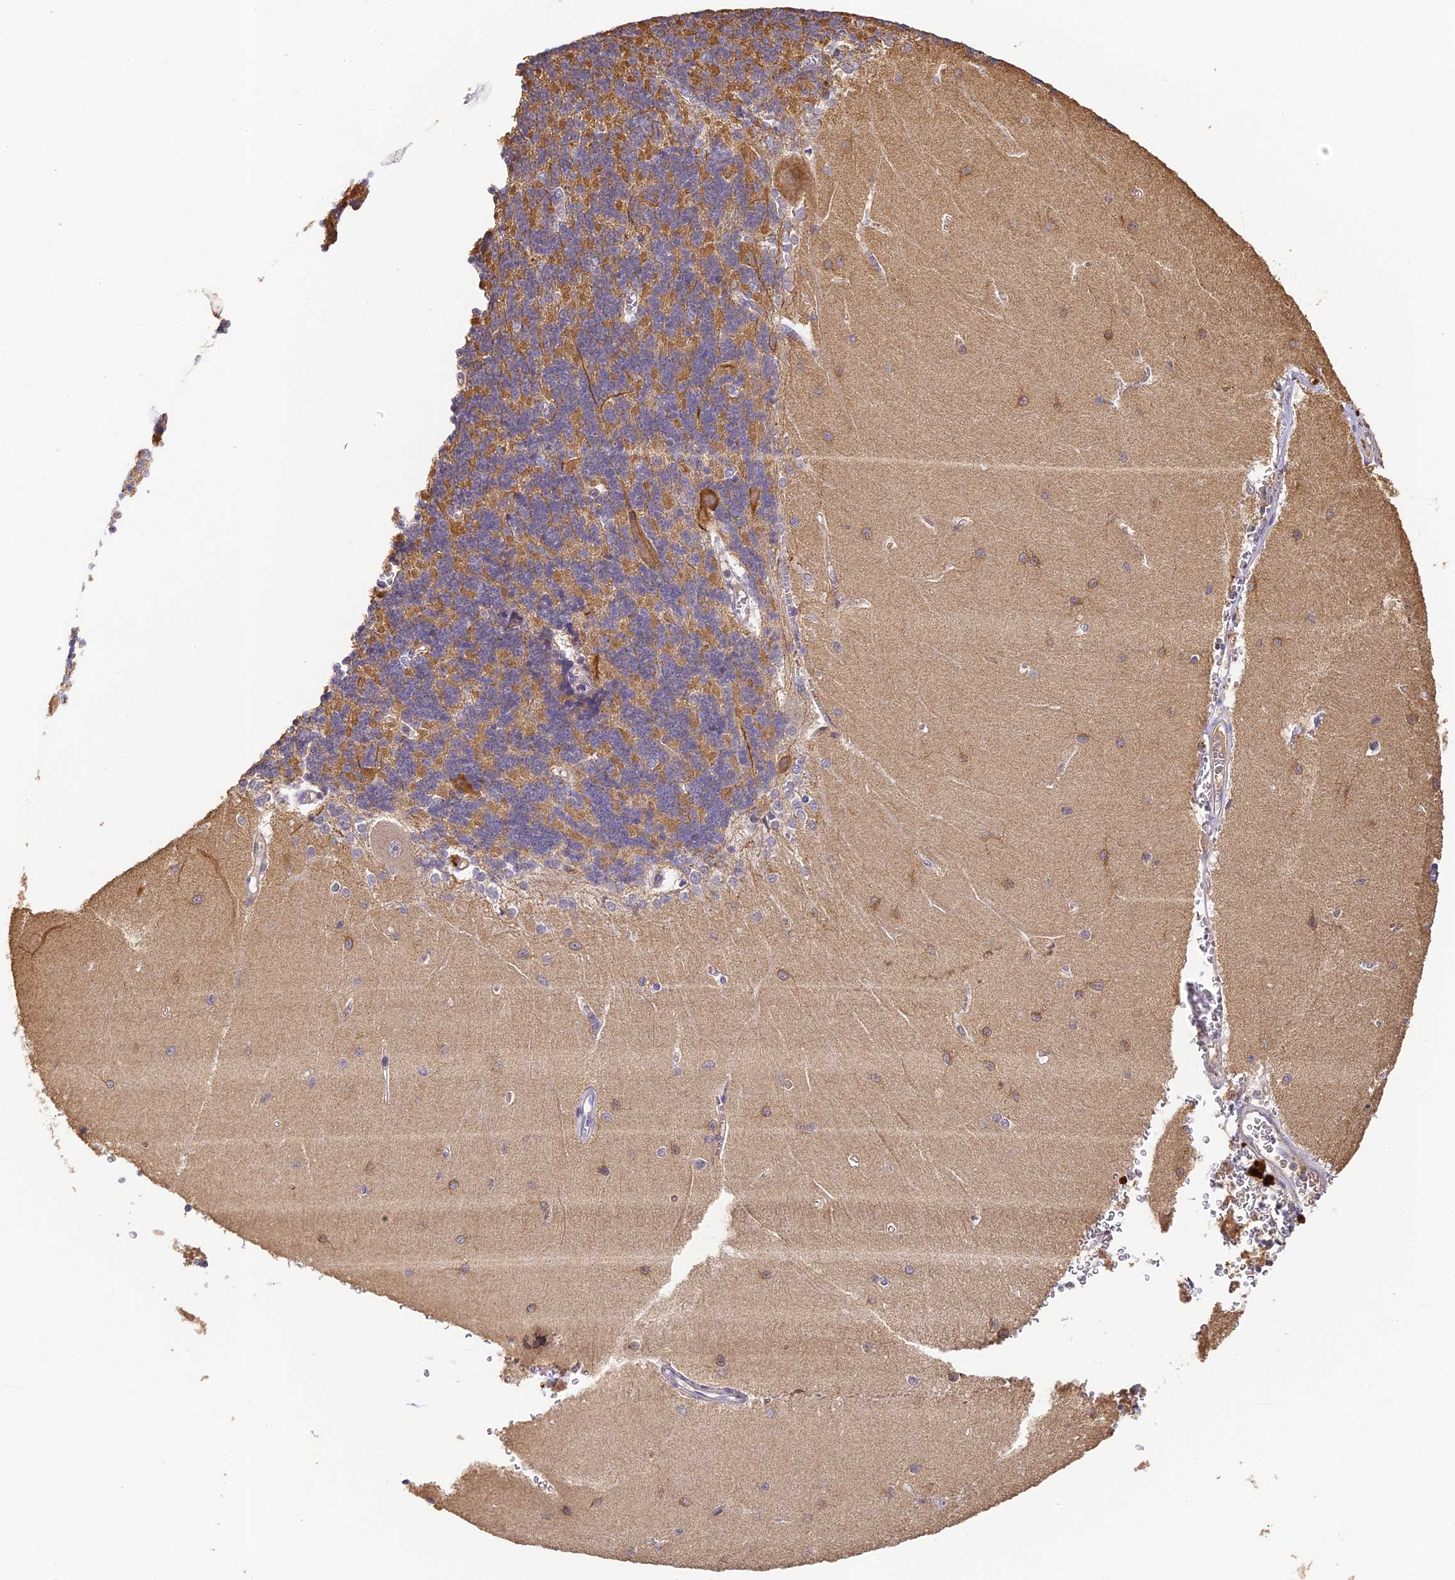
{"staining": {"intensity": "moderate", "quantity": "25%-75%", "location": "cytoplasmic/membranous"}, "tissue": "cerebellum", "cell_type": "Cells in granular layer", "image_type": "normal", "snomed": [{"axis": "morphology", "description": "Normal tissue, NOS"}, {"axis": "topography", "description": "Cerebellum"}], "caption": "The photomicrograph displays a brown stain indicating the presence of a protein in the cytoplasmic/membranous of cells in granular layer in cerebellum.", "gene": "YAE1", "patient": {"sex": "male", "age": 37}}